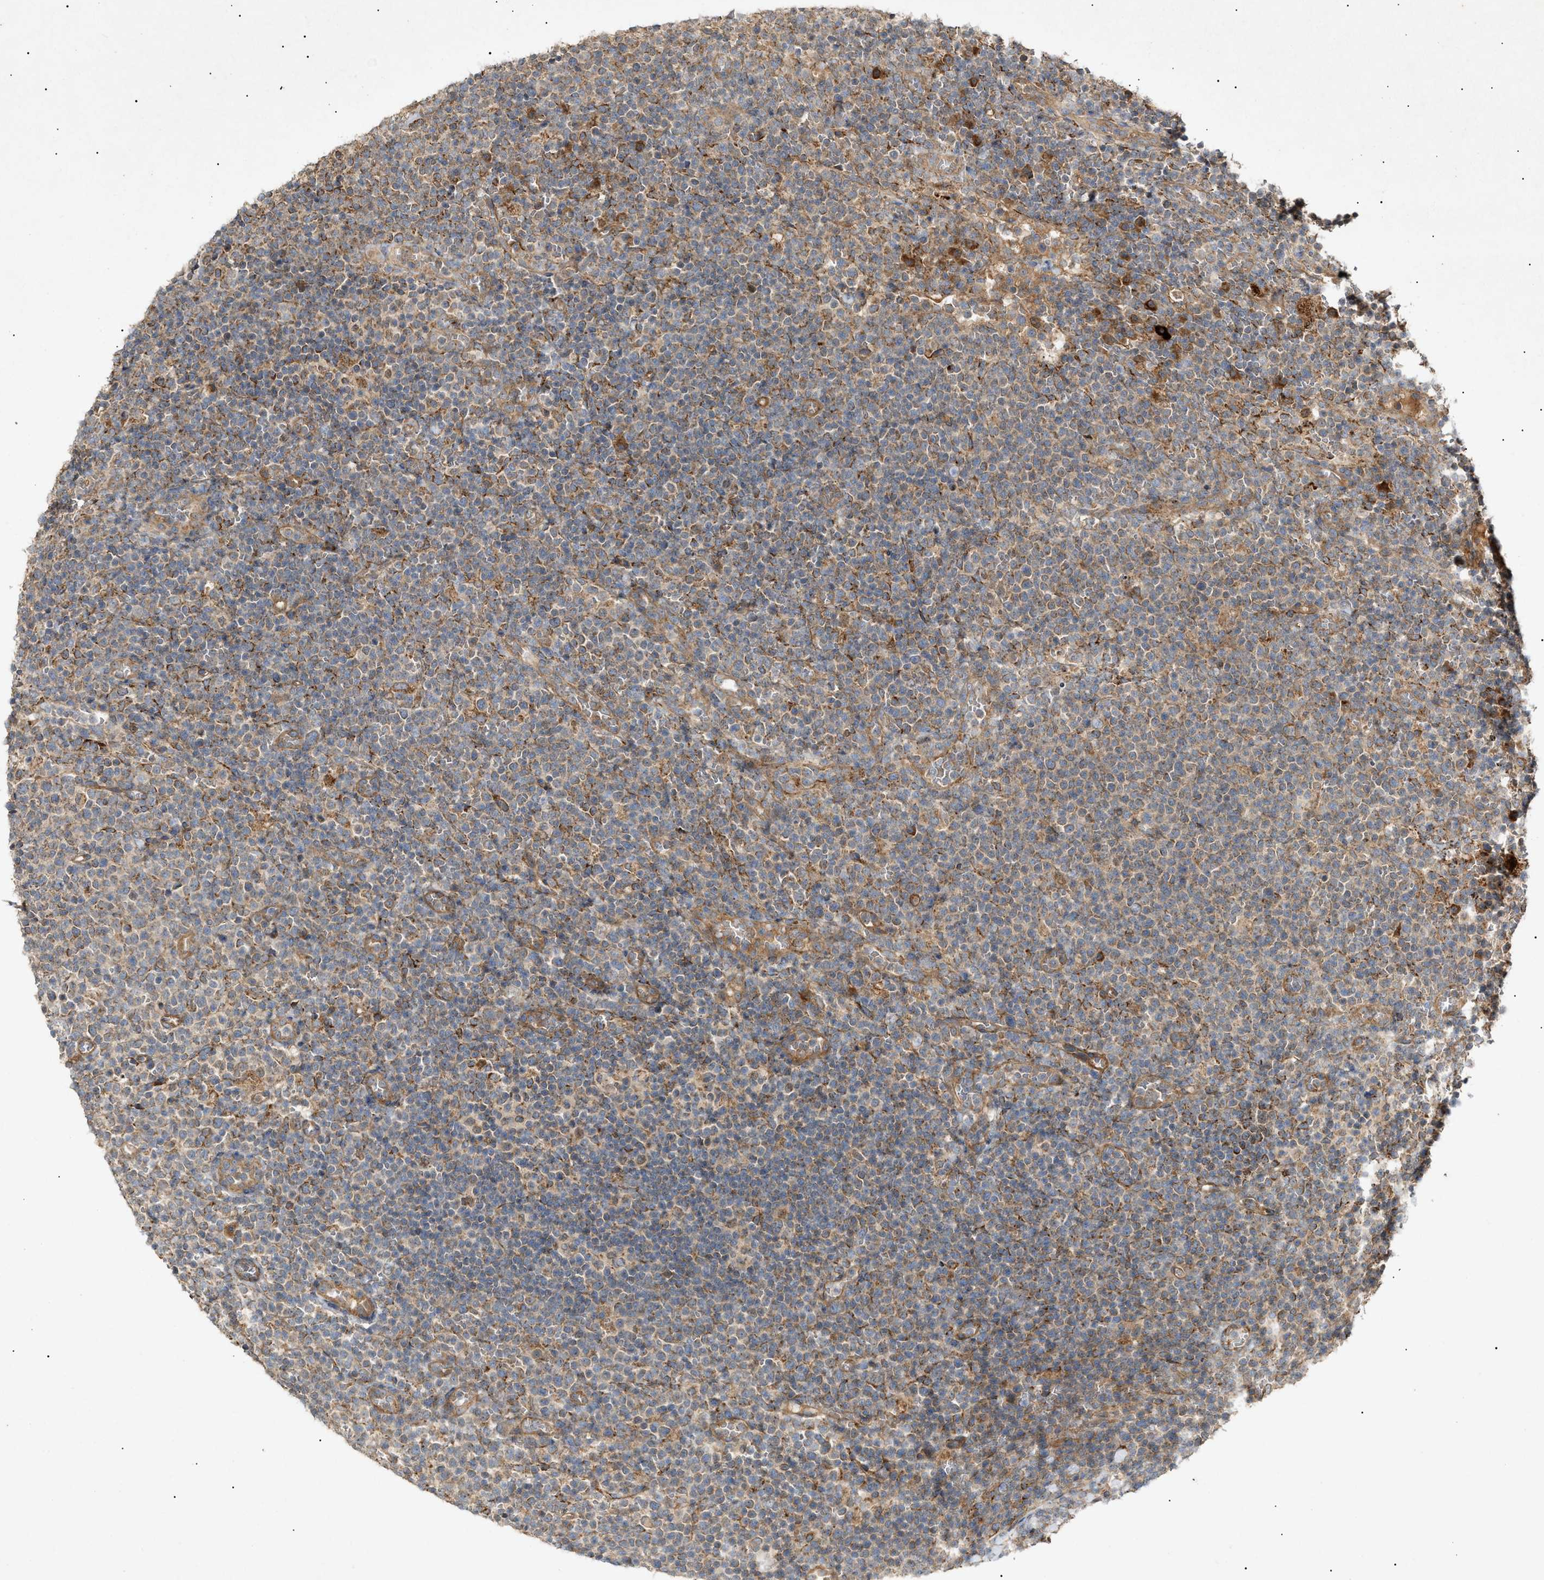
{"staining": {"intensity": "moderate", "quantity": "25%-75%", "location": "cytoplasmic/membranous"}, "tissue": "lymphoma", "cell_type": "Tumor cells", "image_type": "cancer", "snomed": [{"axis": "morphology", "description": "Malignant lymphoma, non-Hodgkin's type, High grade"}, {"axis": "topography", "description": "Lymph node"}], "caption": "Immunohistochemical staining of lymphoma exhibits moderate cytoplasmic/membranous protein expression in about 25%-75% of tumor cells. (Stains: DAB (3,3'-diaminobenzidine) in brown, nuclei in blue, Microscopy: brightfield microscopy at high magnification).", "gene": "MTCH1", "patient": {"sex": "male", "age": 61}}